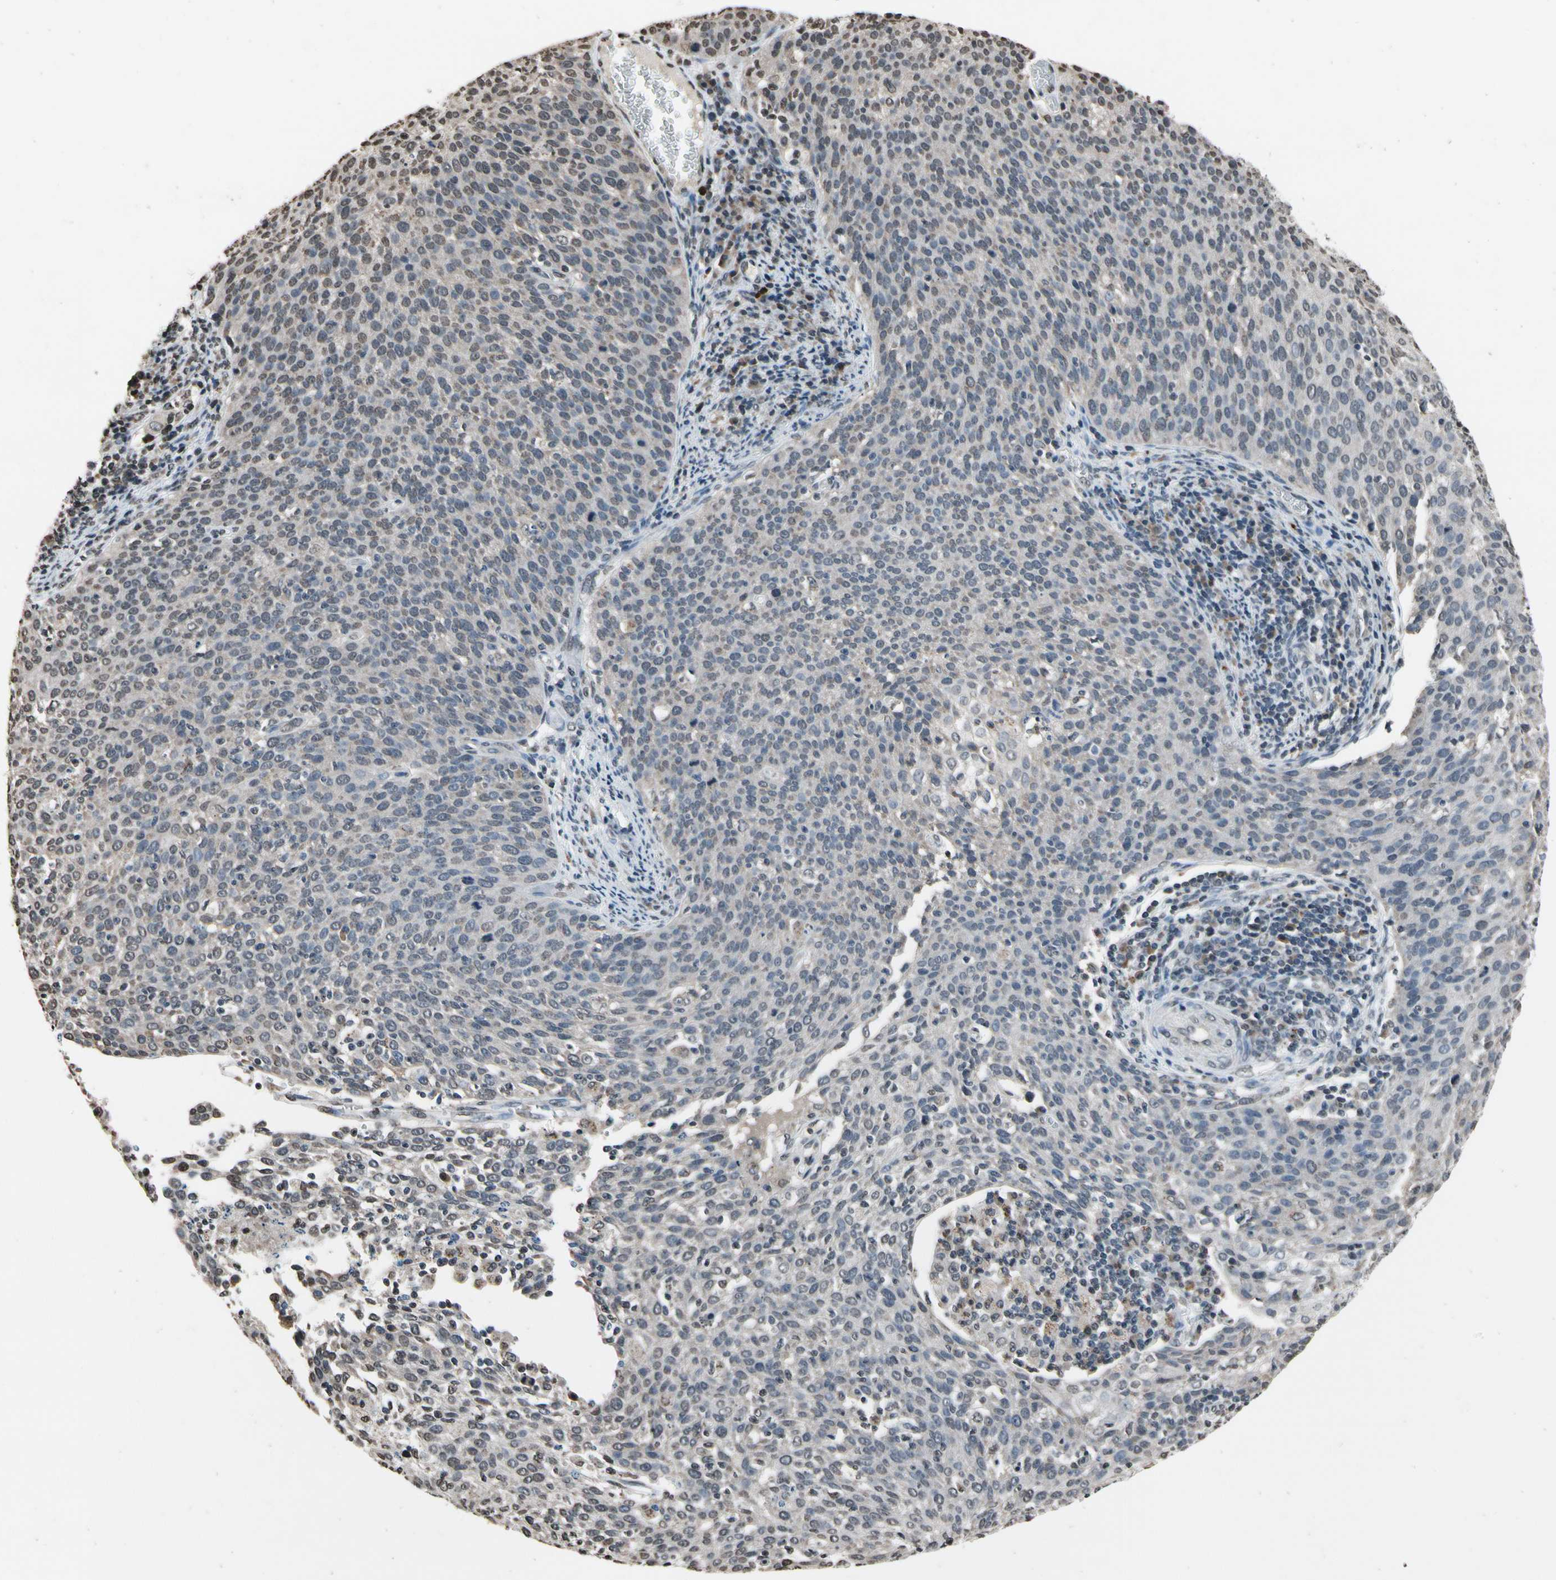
{"staining": {"intensity": "negative", "quantity": "none", "location": "none"}, "tissue": "cervical cancer", "cell_type": "Tumor cells", "image_type": "cancer", "snomed": [{"axis": "morphology", "description": "Squamous cell carcinoma, NOS"}, {"axis": "topography", "description": "Cervix"}], "caption": "Tumor cells show no significant protein positivity in cervical cancer (squamous cell carcinoma).", "gene": "HIPK2", "patient": {"sex": "female", "age": 38}}